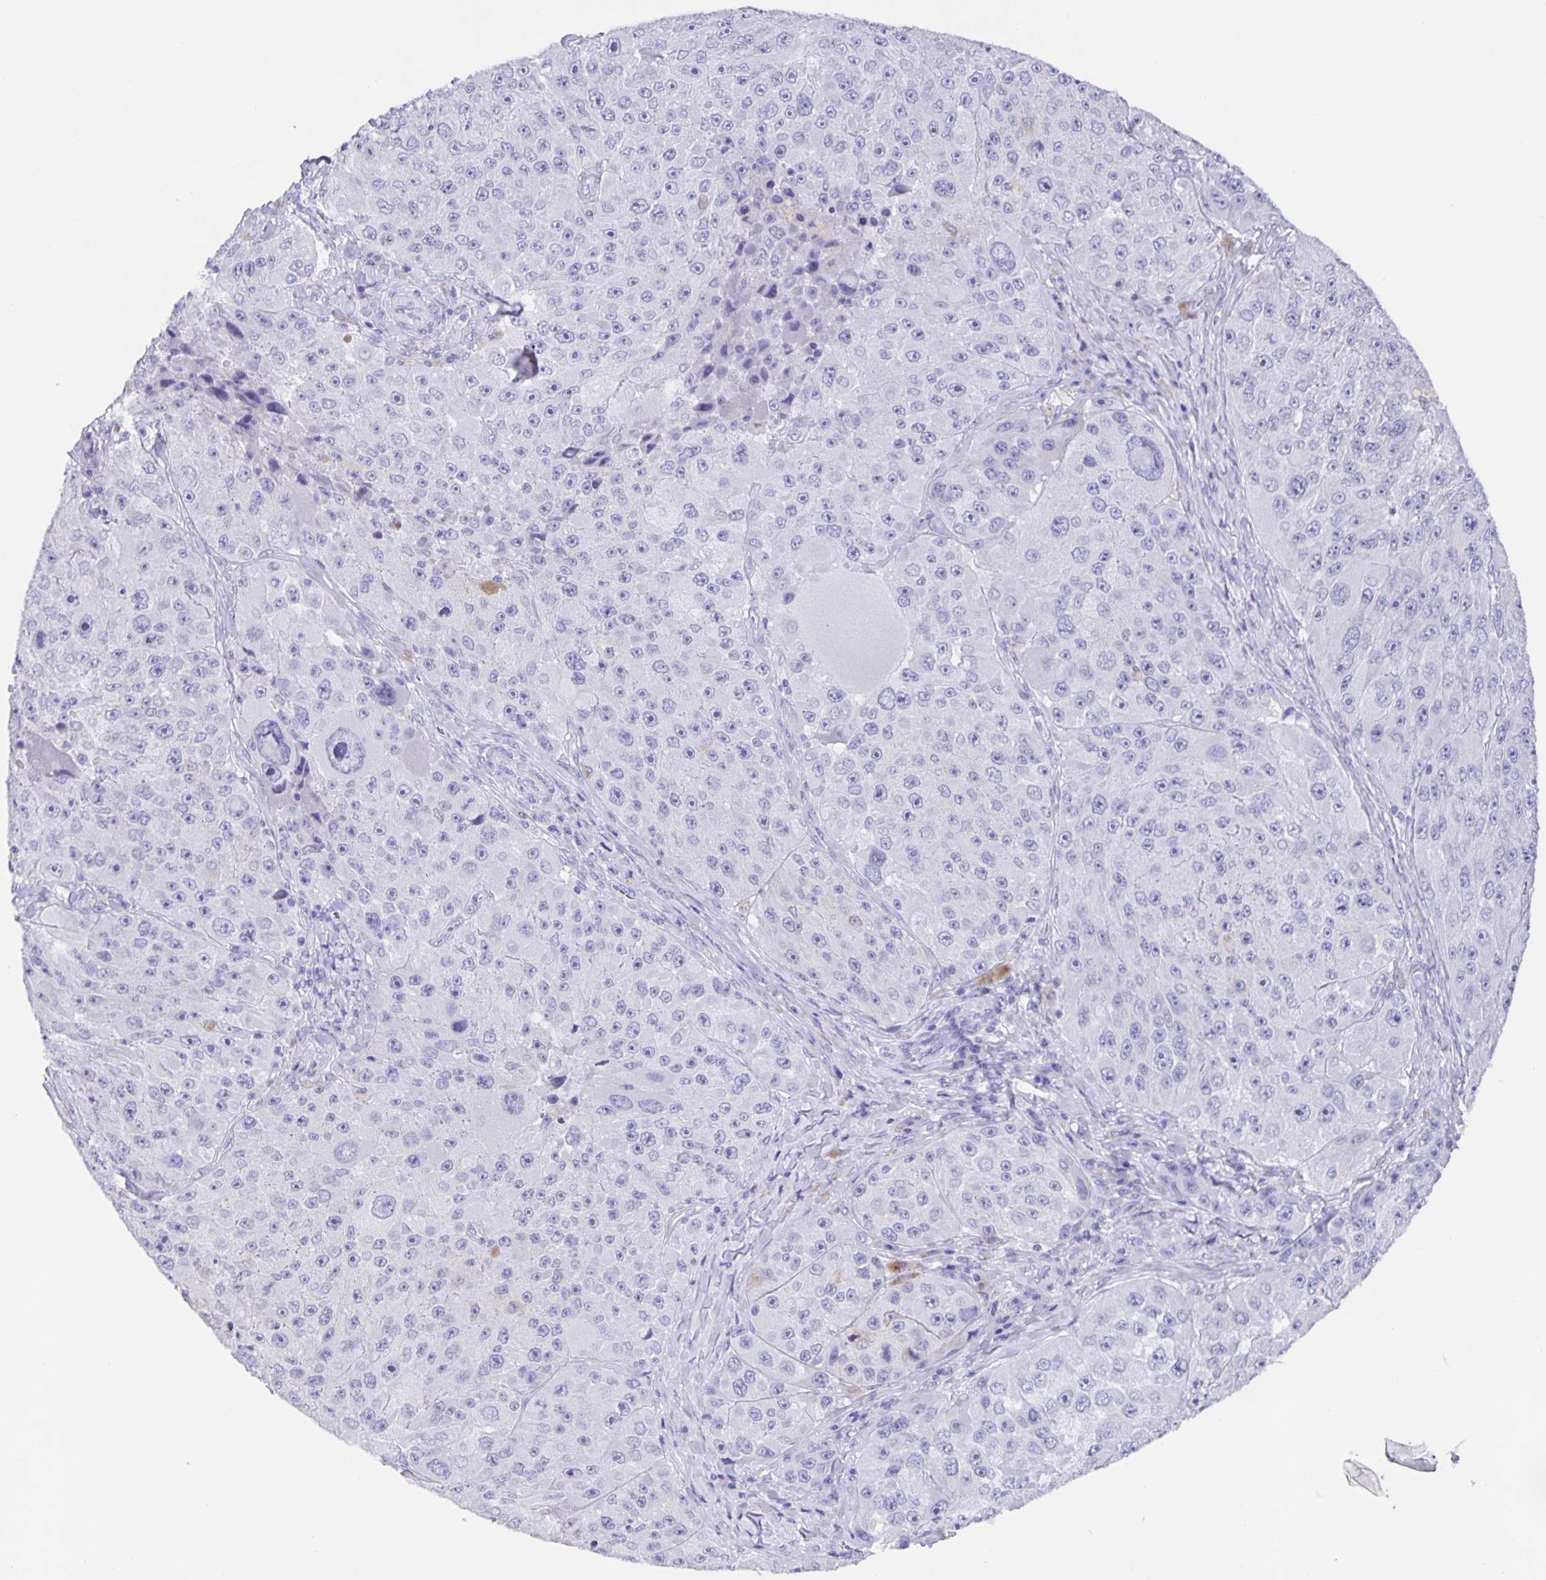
{"staining": {"intensity": "negative", "quantity": "none", "location": "none"}, "tissue": "melanoma", "cell_type": "Tumor cells", "image_type": "cancer", "snomed": [{"axis": "morphology", "description": "Malignant melanoma, Metastatic site"}, {"axis": "topography", "description": "Lymph node"}], "caption": "The micrograph reveals no significant expression in tumor cells of melanoma.", "gene": "GUCA2A", "patient": {"sex": "male", "age": 62}}